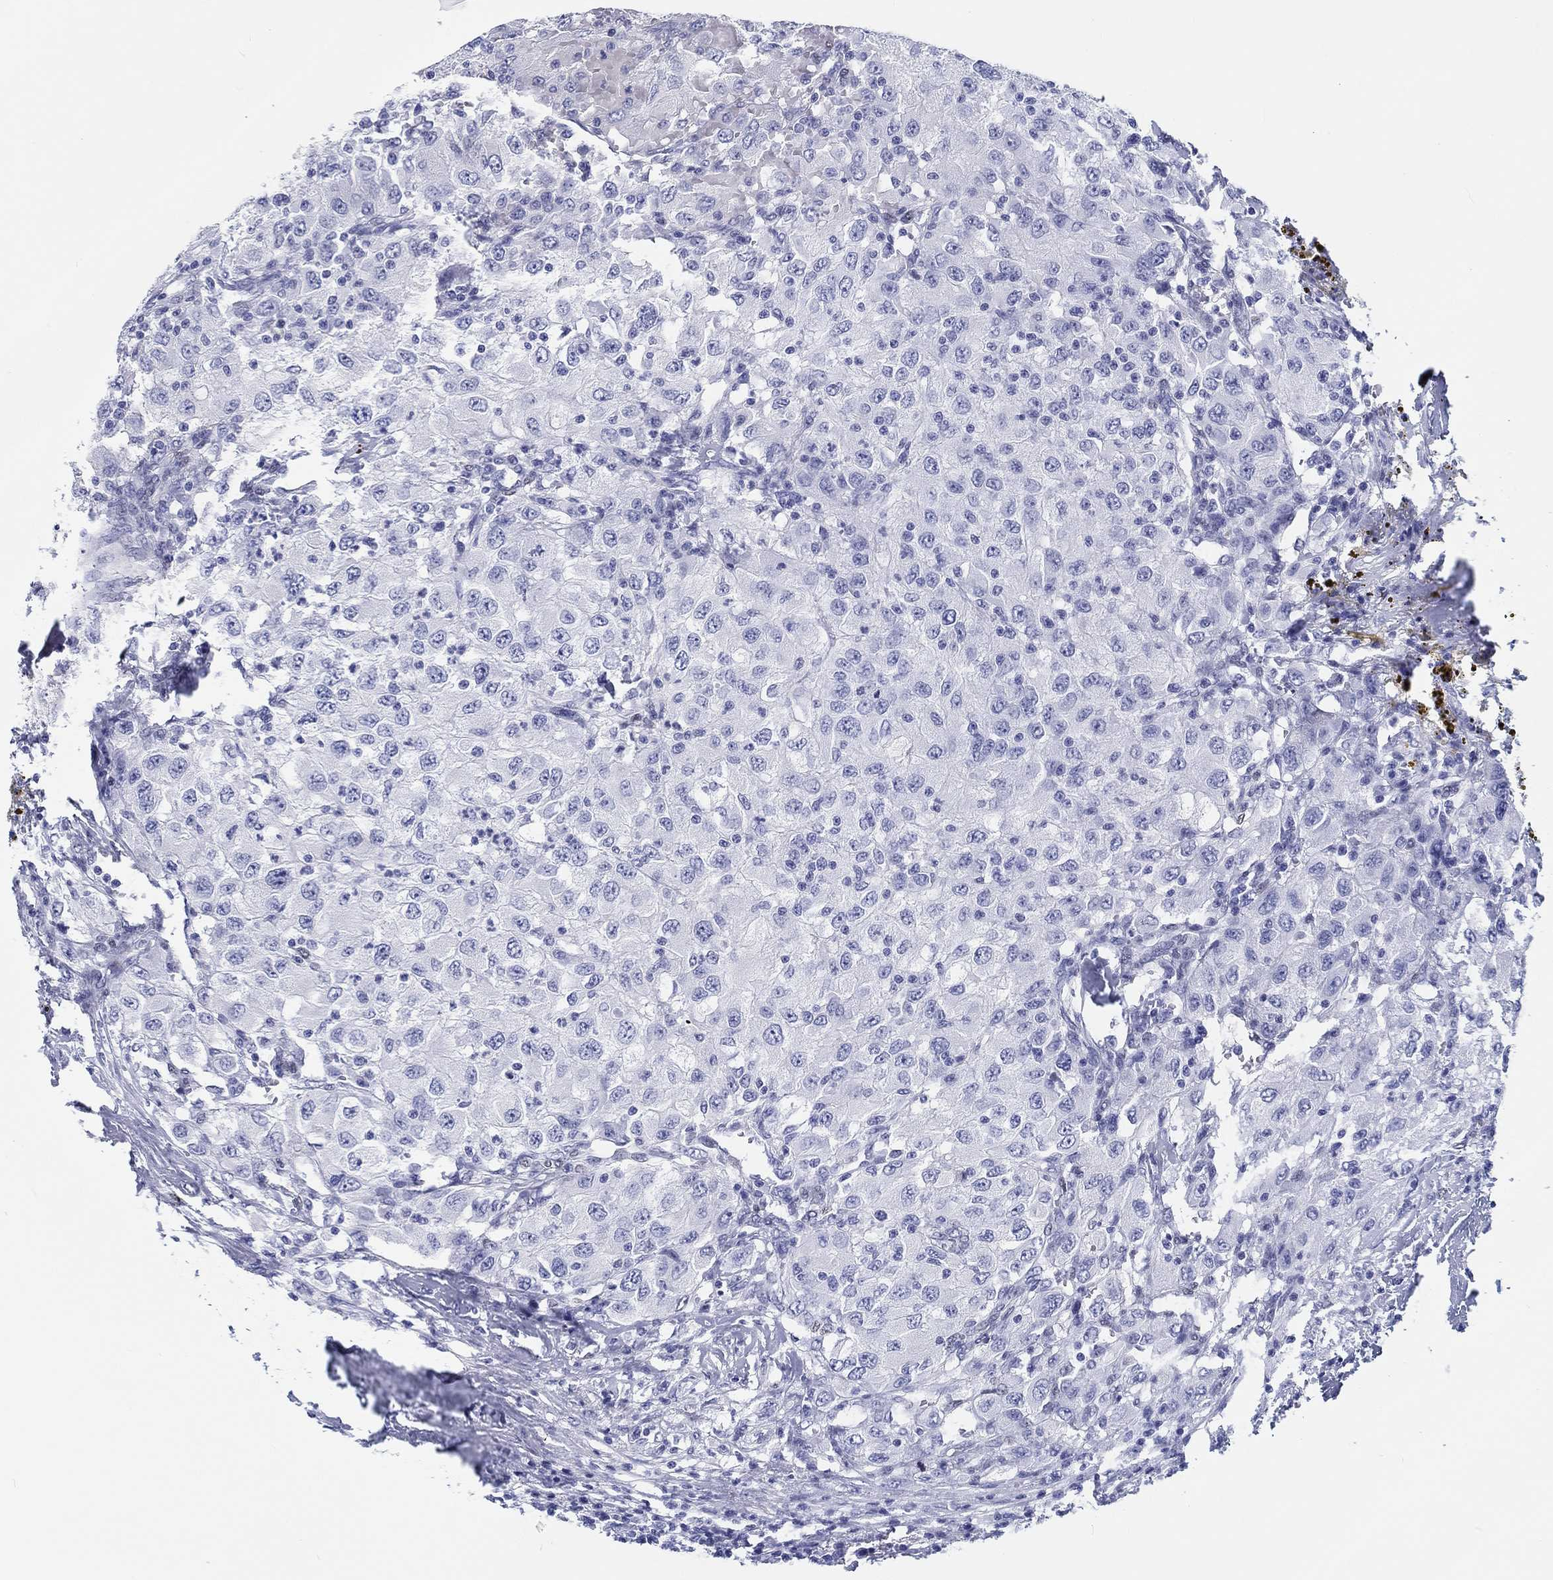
{"staining": {"intensity": "negative", "quantity": "none", "location": "none"}, "tissue": "renal cancer", "cell_type": "Tumor cells", "image_type": "cancer", "snomed": [{"axis": "morphology", "description": "Adenocarcinoma, NOS"}, {"axis": "topography", "description": "Kidney"}], "caption": "Micrograph shows no protein staining in tumor cells of adenocarcinoma (renal) tissue.", "gene": "H1-1", "patient": {"sex": "female", "age": 67}}